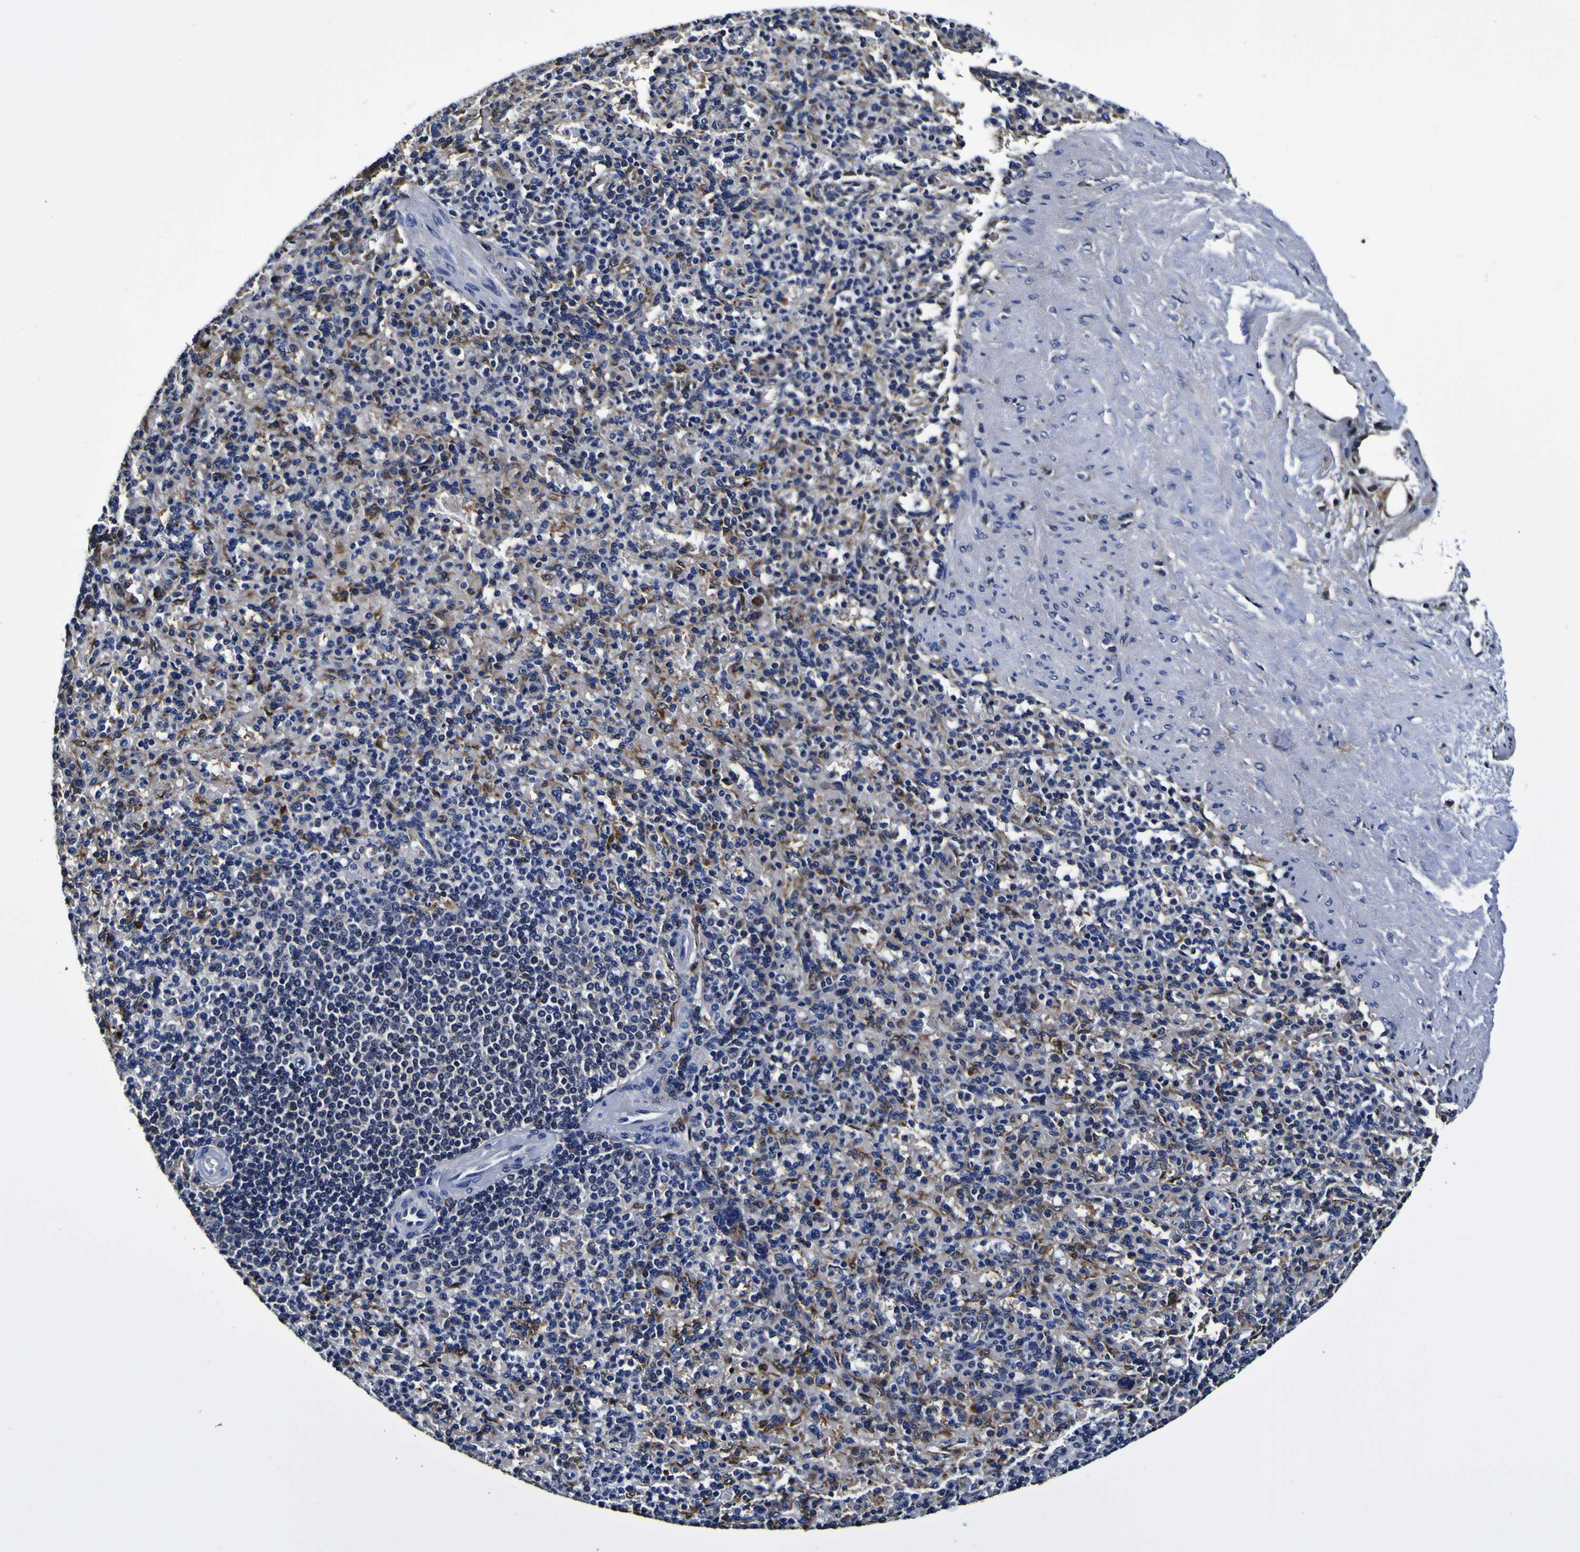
{"staining": {"intensity": "moderate", "quantity": "25%-75%", "location": "cytoplasmic/membranous"}, "tissue": "spleen", "cell_type": "Cells in red pulp", "image_type": "normal", "snomed": [{"axis": "morphology", "description": "Normal tissue, NOS"}, {"axis": "topography", "description": "Spleen"}], "caption": "Human spleen stained for a protein (brown) reveals moderate cytoplasmic/membranous positive staining in about 25%-75% of cells in red pulp.", "gene": "GPX1", "patient": {"sex": "female", "age": 74}}